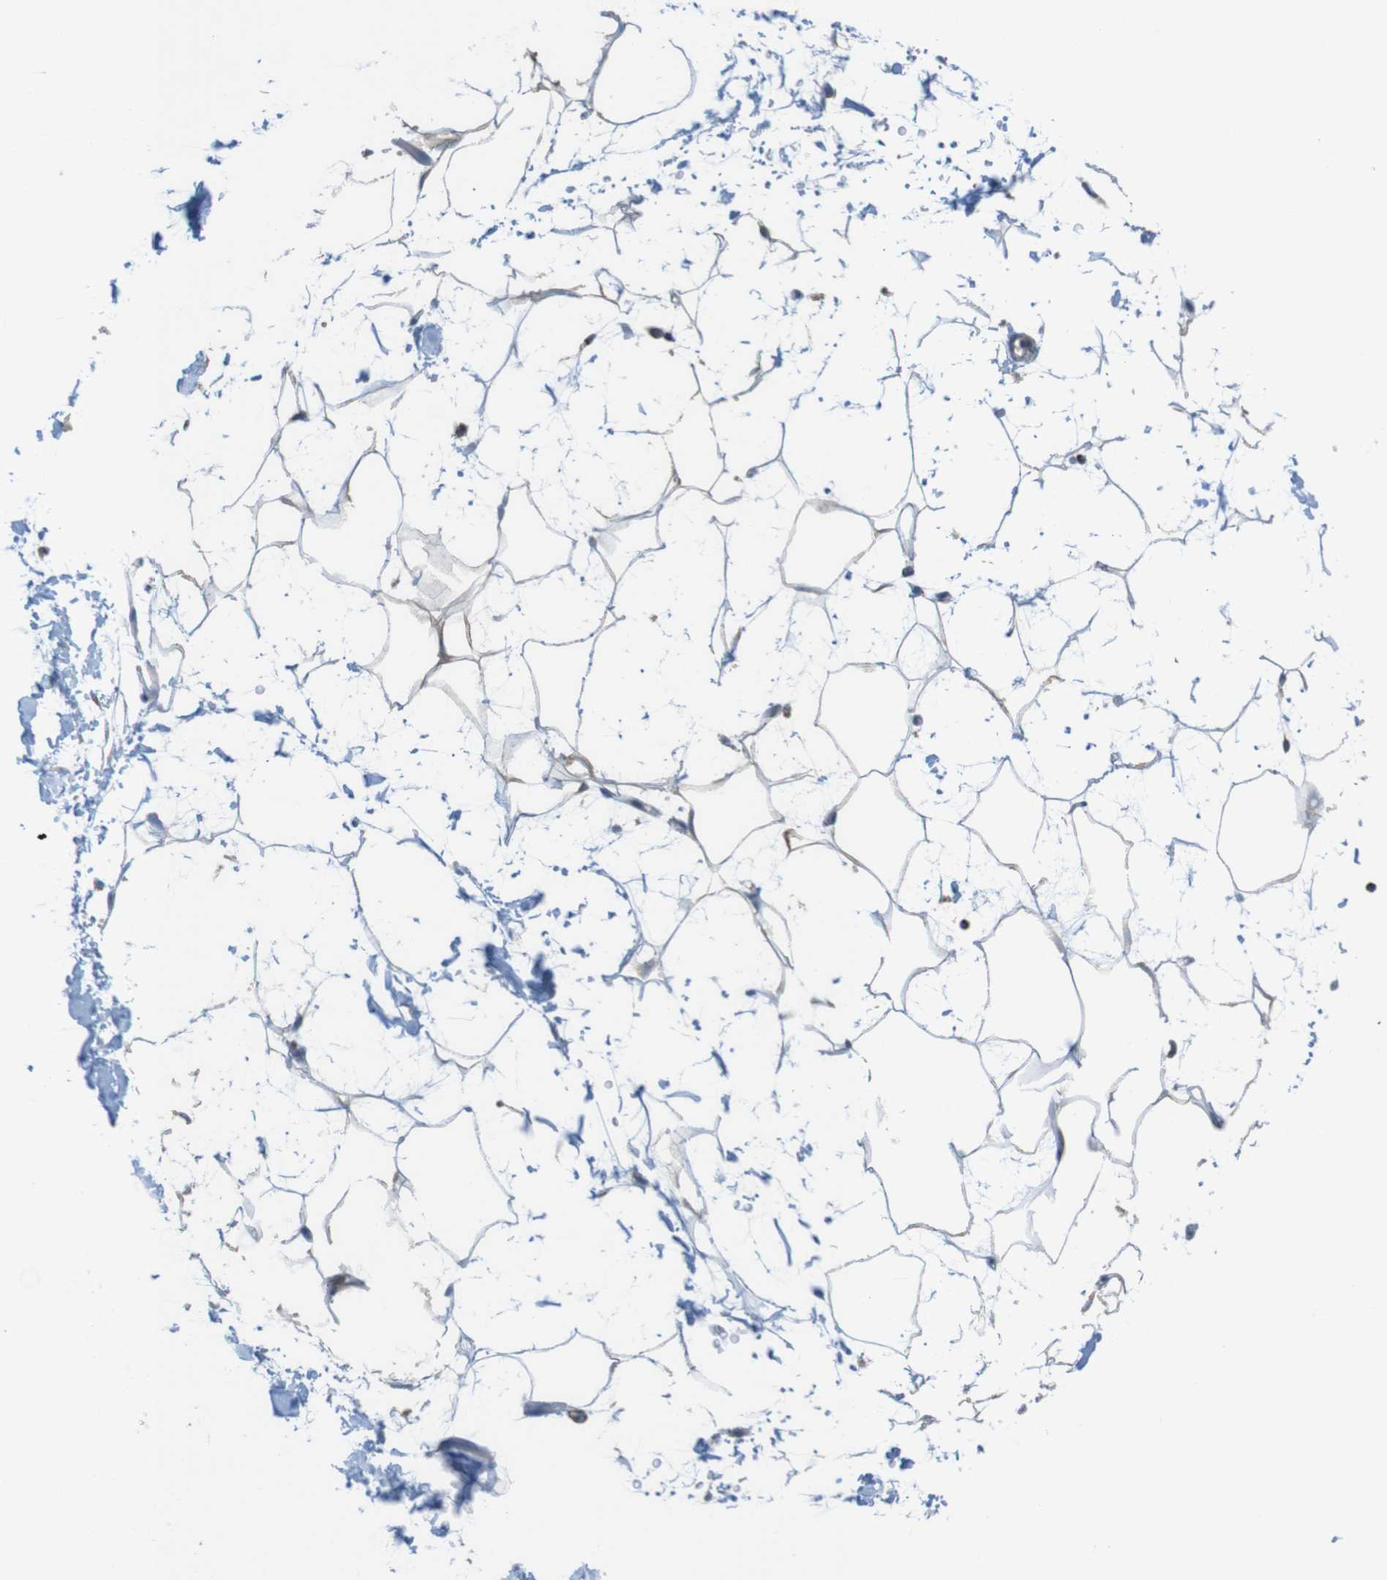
{"staining": {"intensity": "weak", "quantity": "25%-75%", "location": "cytoplasmic/membranous"}, "tissue": "adipose tissue", "cell_type": "Adipocytes", "image_type": "normal", "snomed": [{"axis": "morphology", "description": "Normal tissue, NOS"}, {"axis": "topography", "description": "Soft tissue"}], "caption": "Weak cytoplasmic/membranous positivity for a protein is present in about 25%-75% of adipocytes of unremarkable adipose tissue using immunohistochemistry (IHC).", "gene": "GRIK1", "patient": {"sex": "male", "age": 72}}